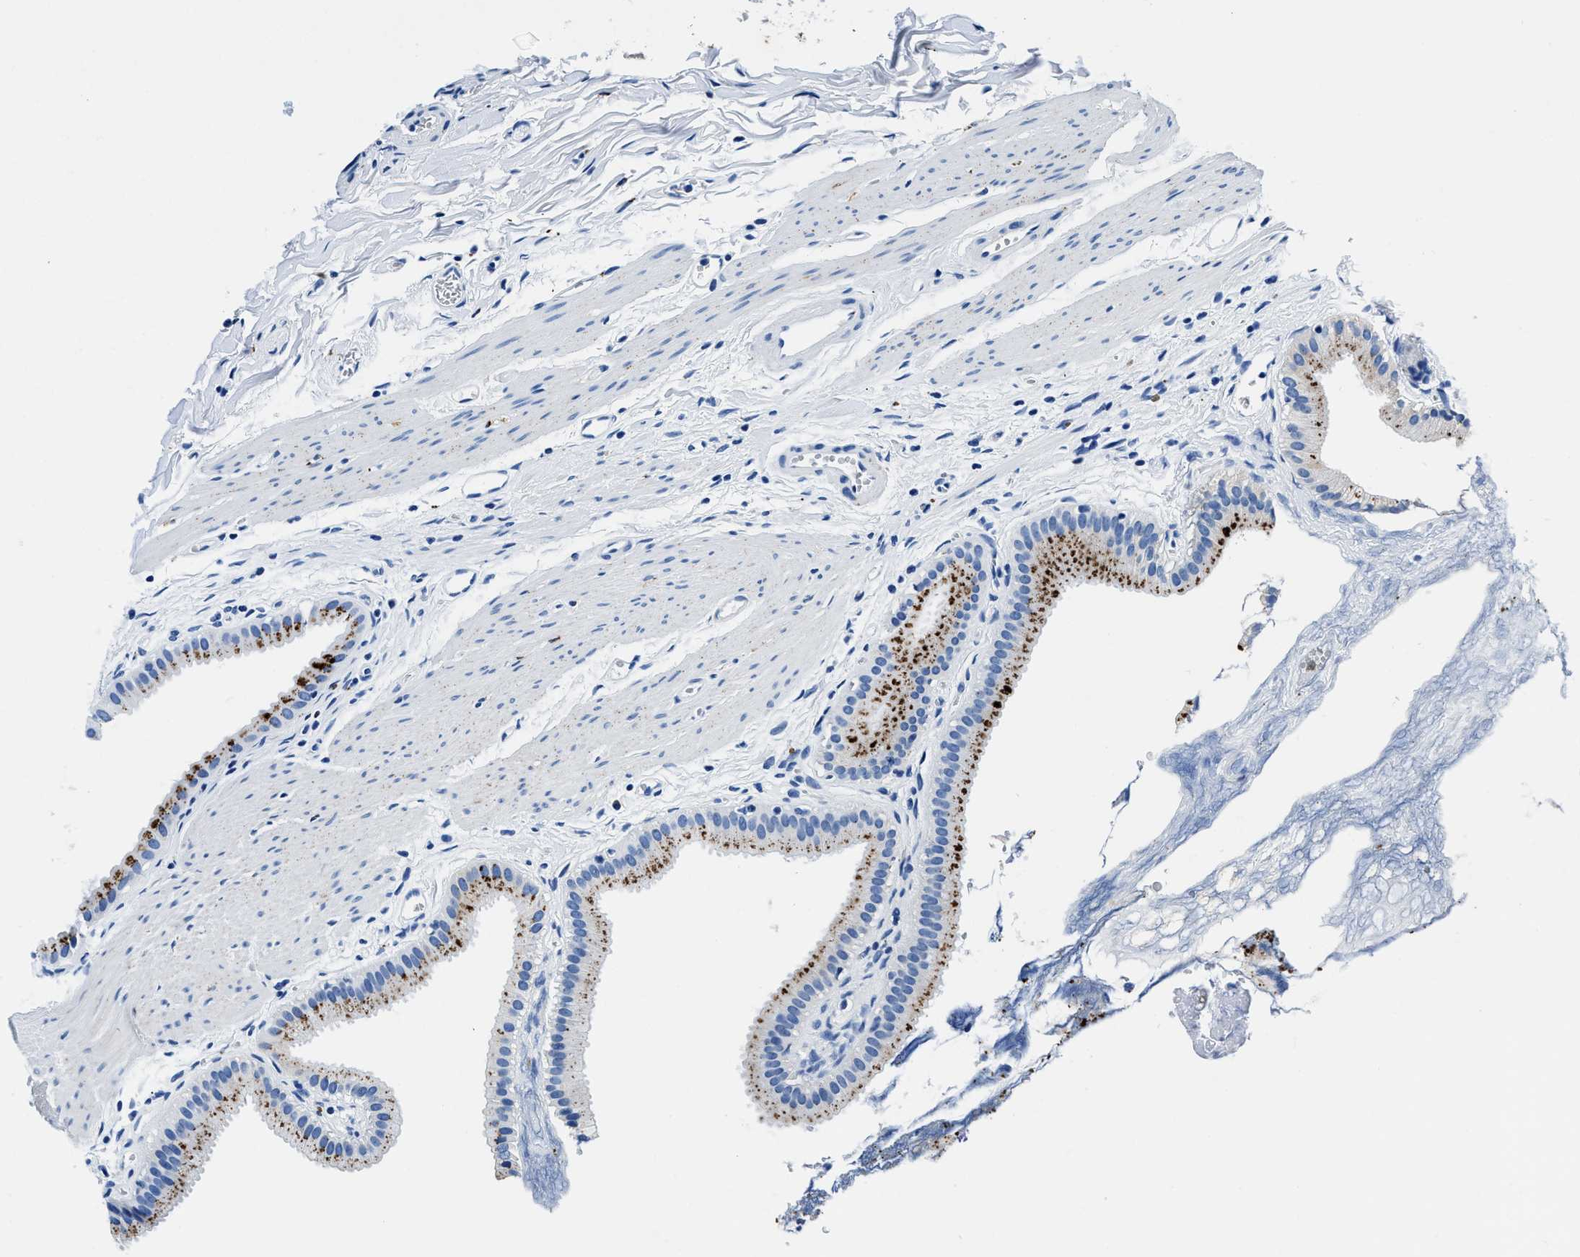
{"staining": {"intensity": "moderate", "quantity": ">75%", "location": "cytoplasmic/membranous"}, "tissue": "gallbladder", "cell_type": "Glandular cells", "image_type": "normal", "snomed": [{"axis": "morphology", "description": "Normal tissue, NOS"}, {"axis": "topography", "description": "Gallbladder"}], "caption": "Gallbladder was stained to show a protein in brown. There is medium levels of moderate cytoplasmic/membranous staining in approximately >75% of glandular cells. (Brightfield microscopy of DAB IHC at high magnification).", "gene": "OR14K1", "patient": {"sex": "female", "age": 64}}